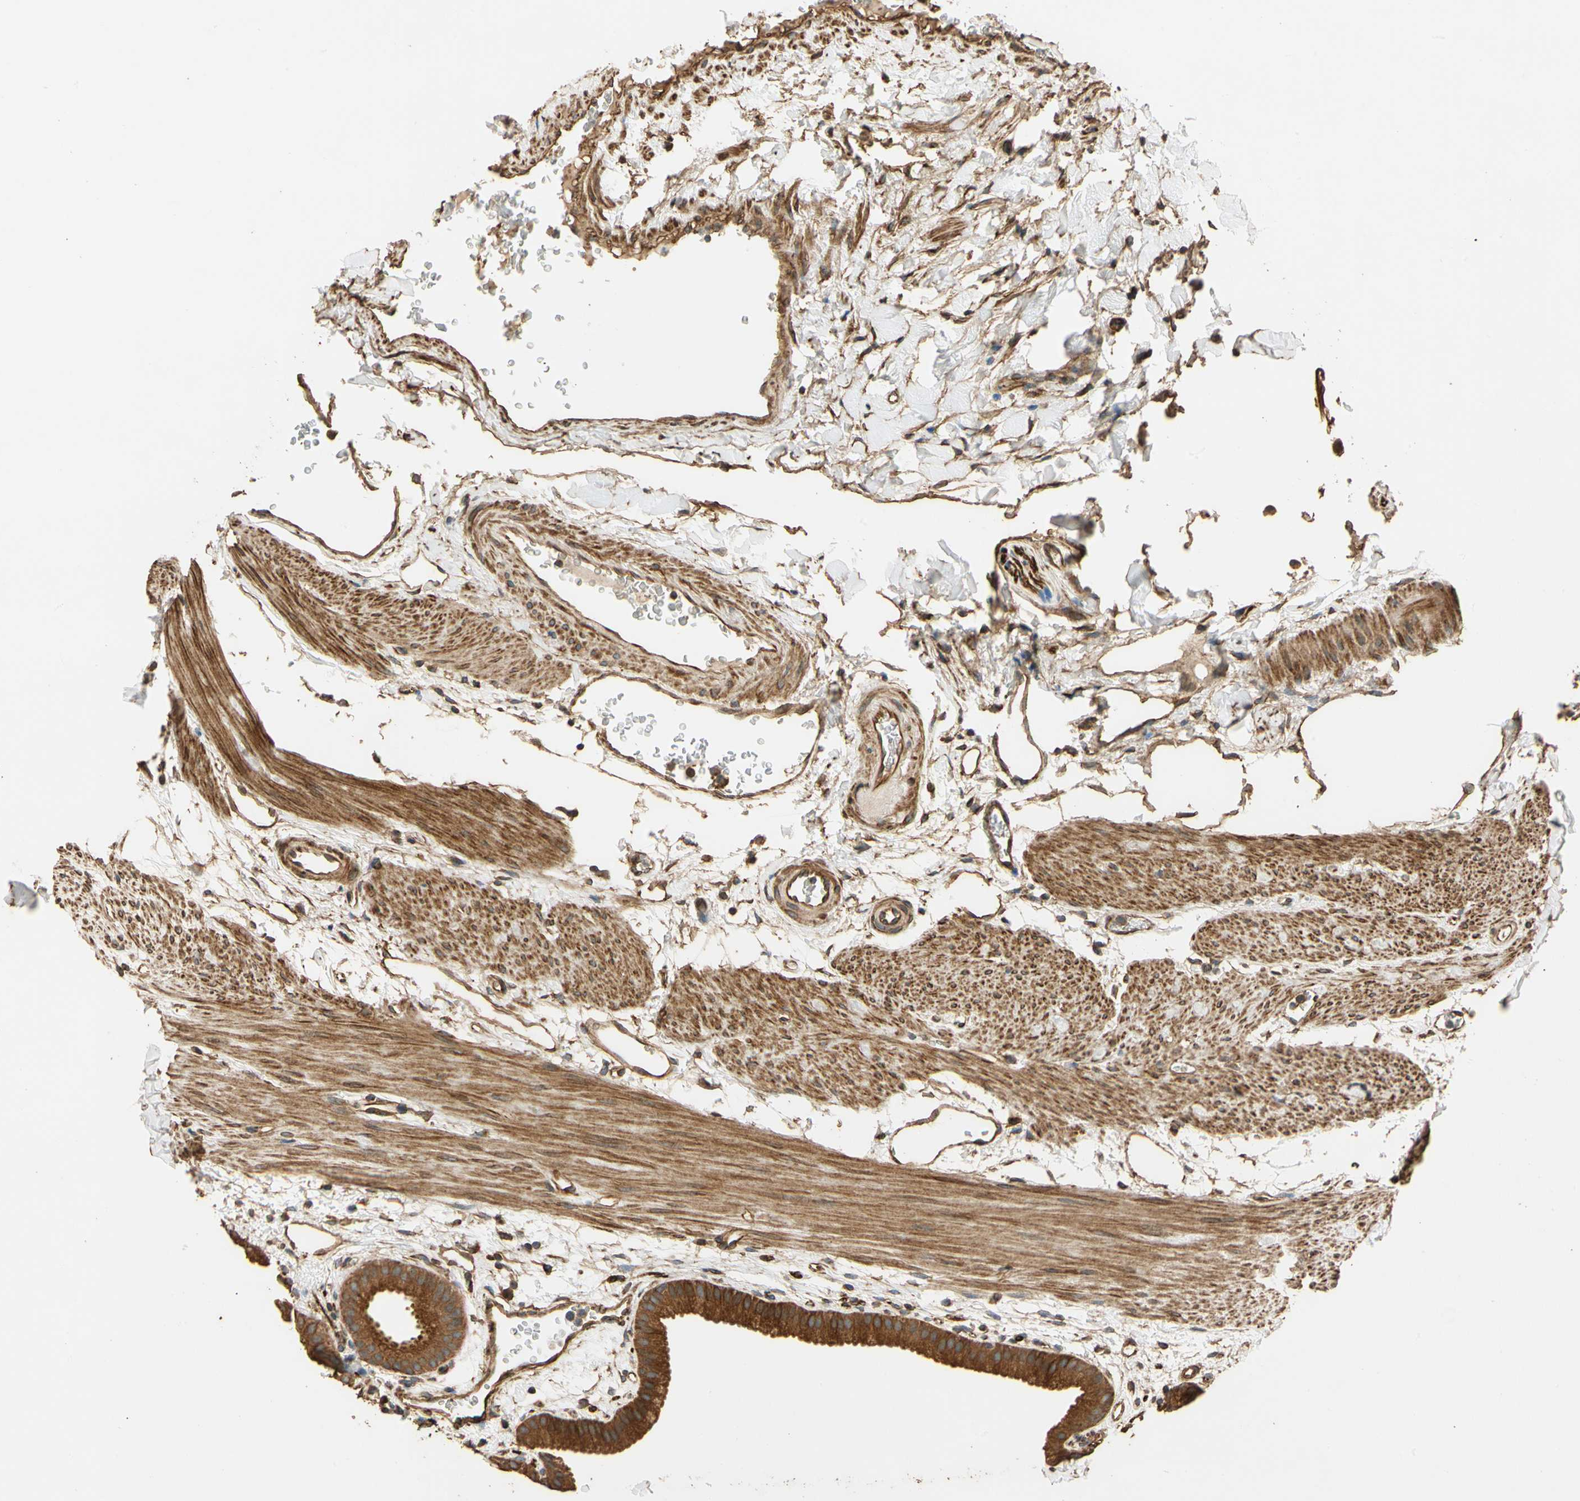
{"staining": {"intensity": "strong", "quantity": ">75%", "location": "cytoplasmic/membranous"}, "tissue": "gallbladder", "cell_type": "Glandular cells", "image_type": "normal", "snomed": [{"axis": "morphology", "description": "Normal tissue, NOS"}, {"axis": "topography", "description": "Gallbladder"}], "caption": "Protein expression analysis of unremarkable gallbladder demonstrates strong cytoplasmic/membranous positivity in about >75% of glandular cells.", "gene": "MGRN1", "patient": {"sex": "female", "age": 64}}